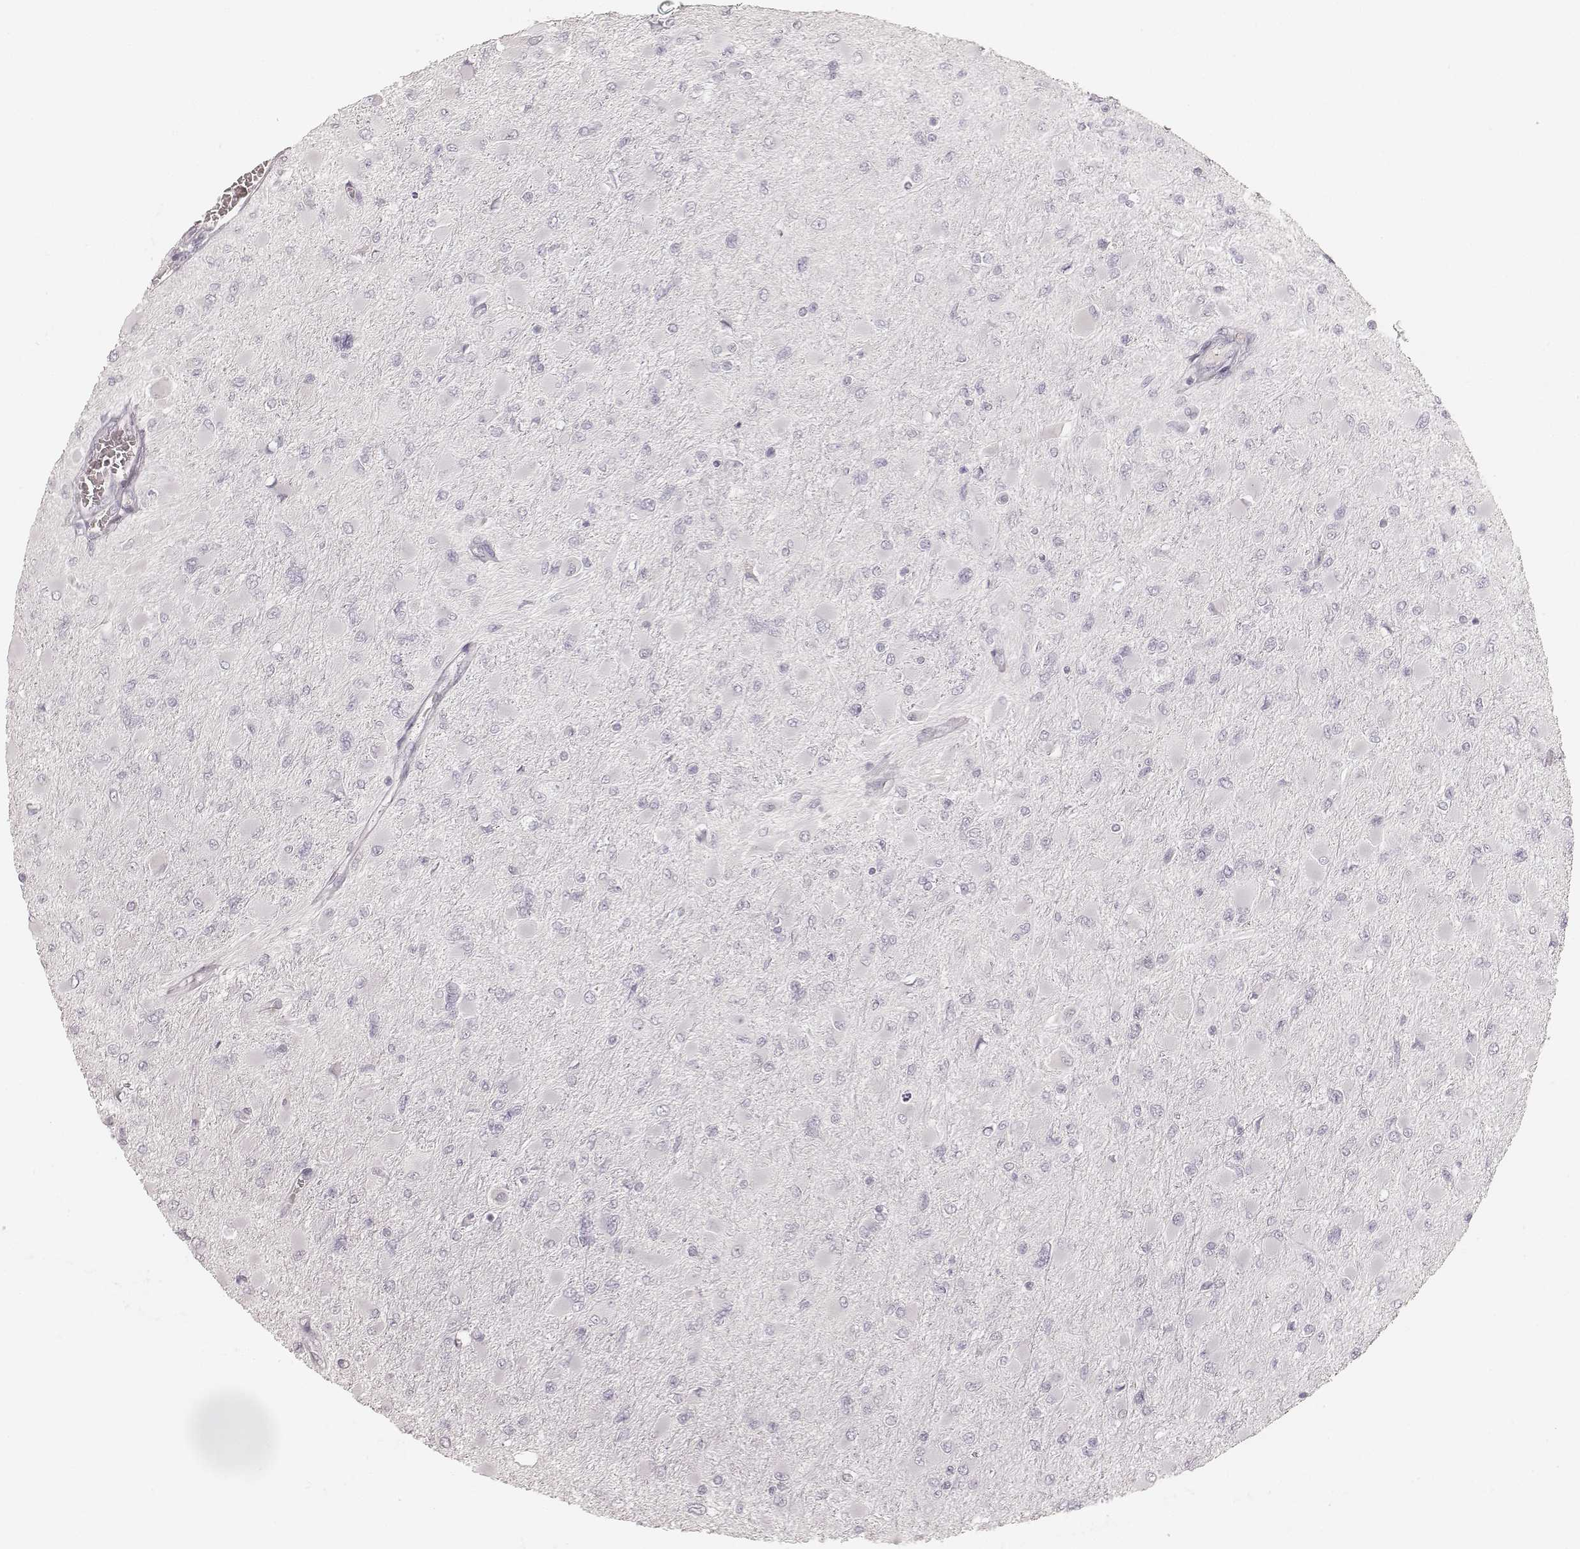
{"staining": {"intensity": "negative", "quantity": "none", "location": "none"}, "tissue": "glioma", "cell_type": "Tumor cells", "image_type": "cancer", "snomed": [{"axis": "morphology", "description": "Glioma, malignant, High grade"}, {"axis": "topography", "description": "Cerebral cortex"}], "caption": "Immunohistochemistry micrograph of neoplastic tissue: human glioma stained with DAB (3,3'-diaminobenzidine) demonstrates no significant protein staining in tumor cells.", "gene": "KRT31", "patient": {"sex": "female", "age": 36}}